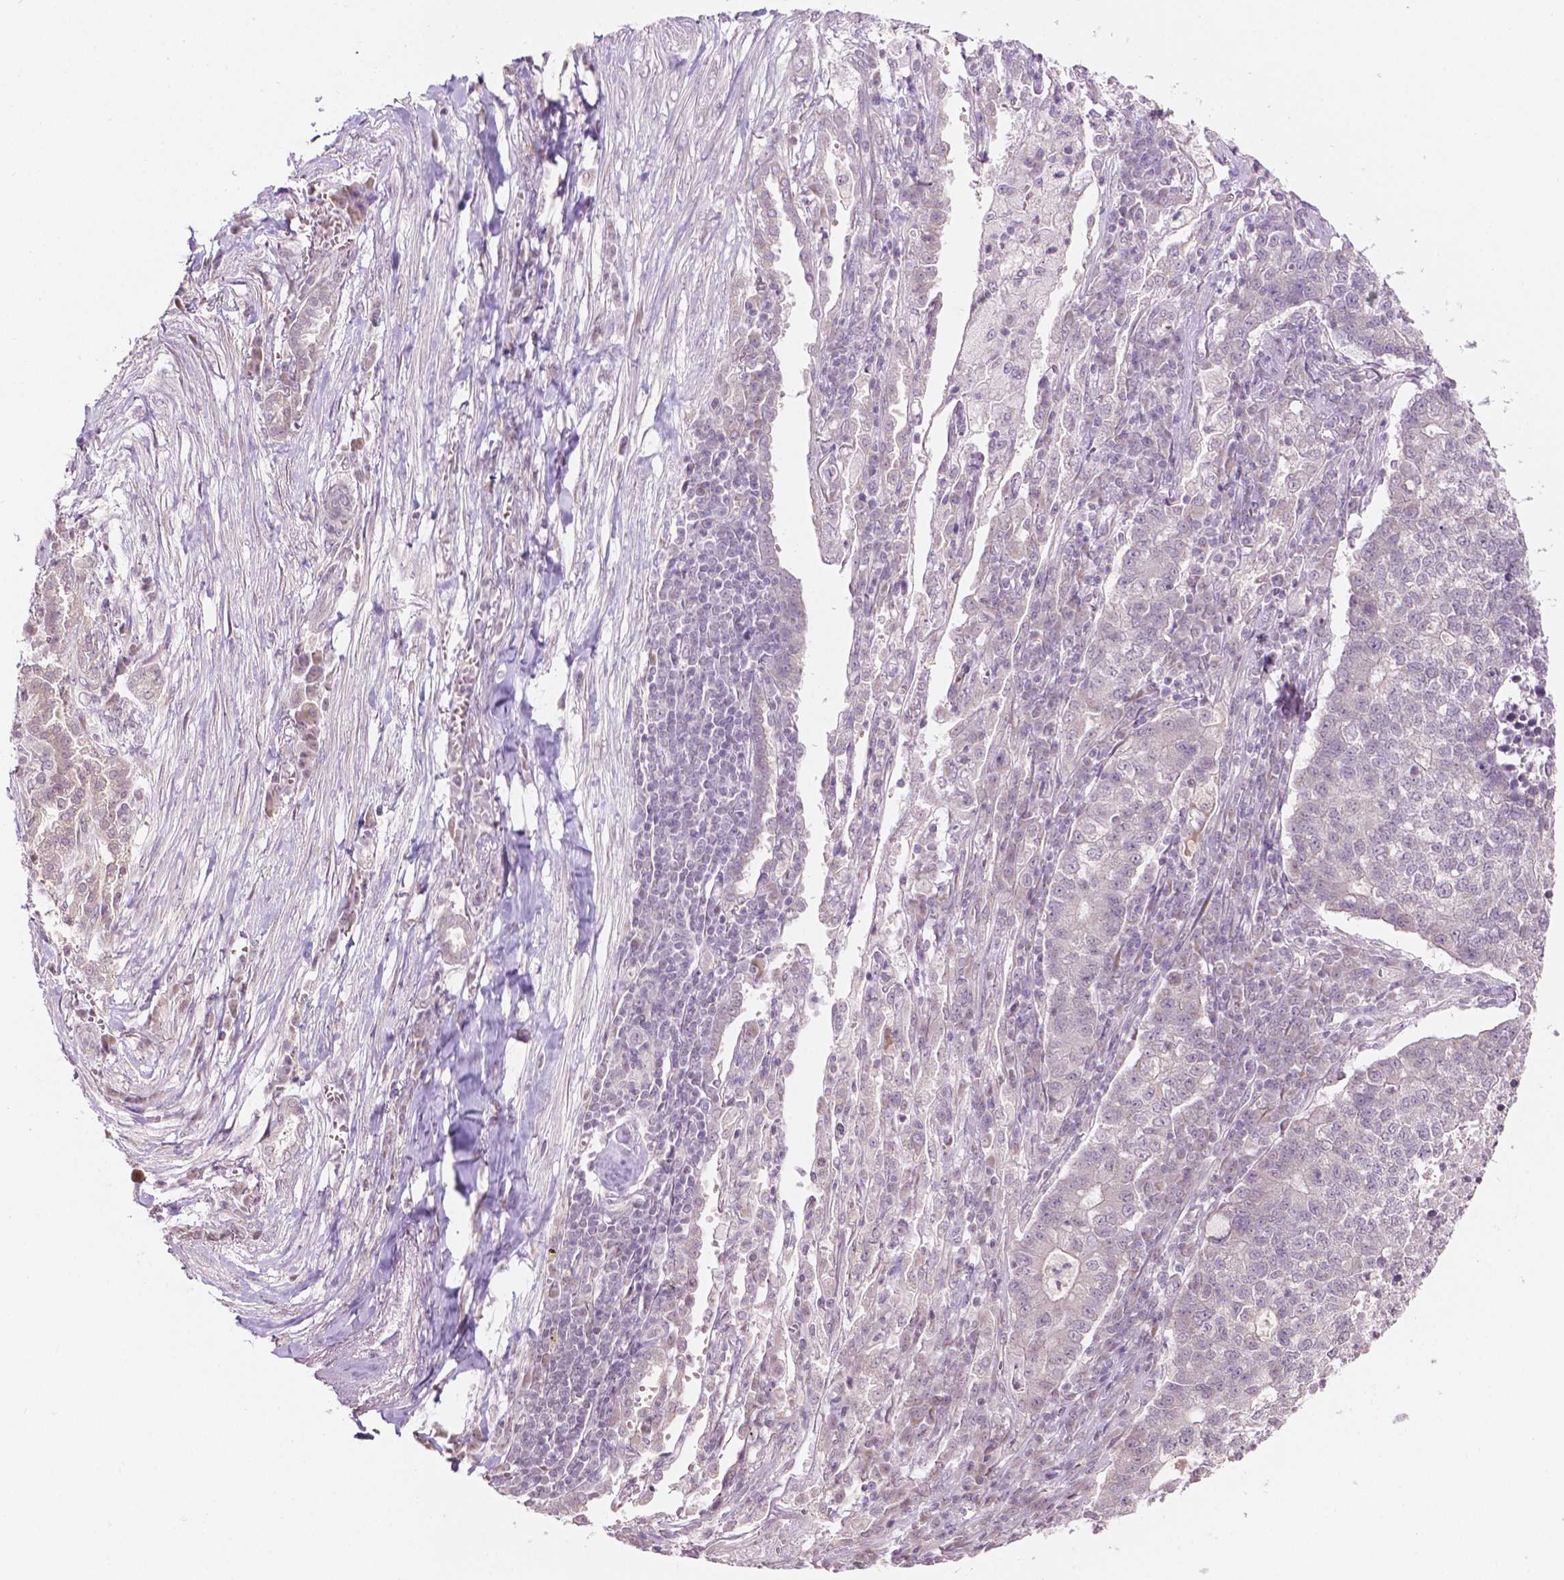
{"staining": {"intensity": "negative", "quantity": "none", "location": "none"}, "tissue": "lung cancer", "cell_type": "Tumor cells", "image_type": "cancer", "snomed": [{"axis": "morphology", "description": "Adenocarcinoma, NOS"}, {"axis": "topography", "description": "Lung"}], "caption": "Immunohistochemical staining of human lung cancer (adenocarcinoma) exhibits no significant expression in tumor cells.", "gene": "NOS1AP", "patient": {"sex": "male", "age": 57}}